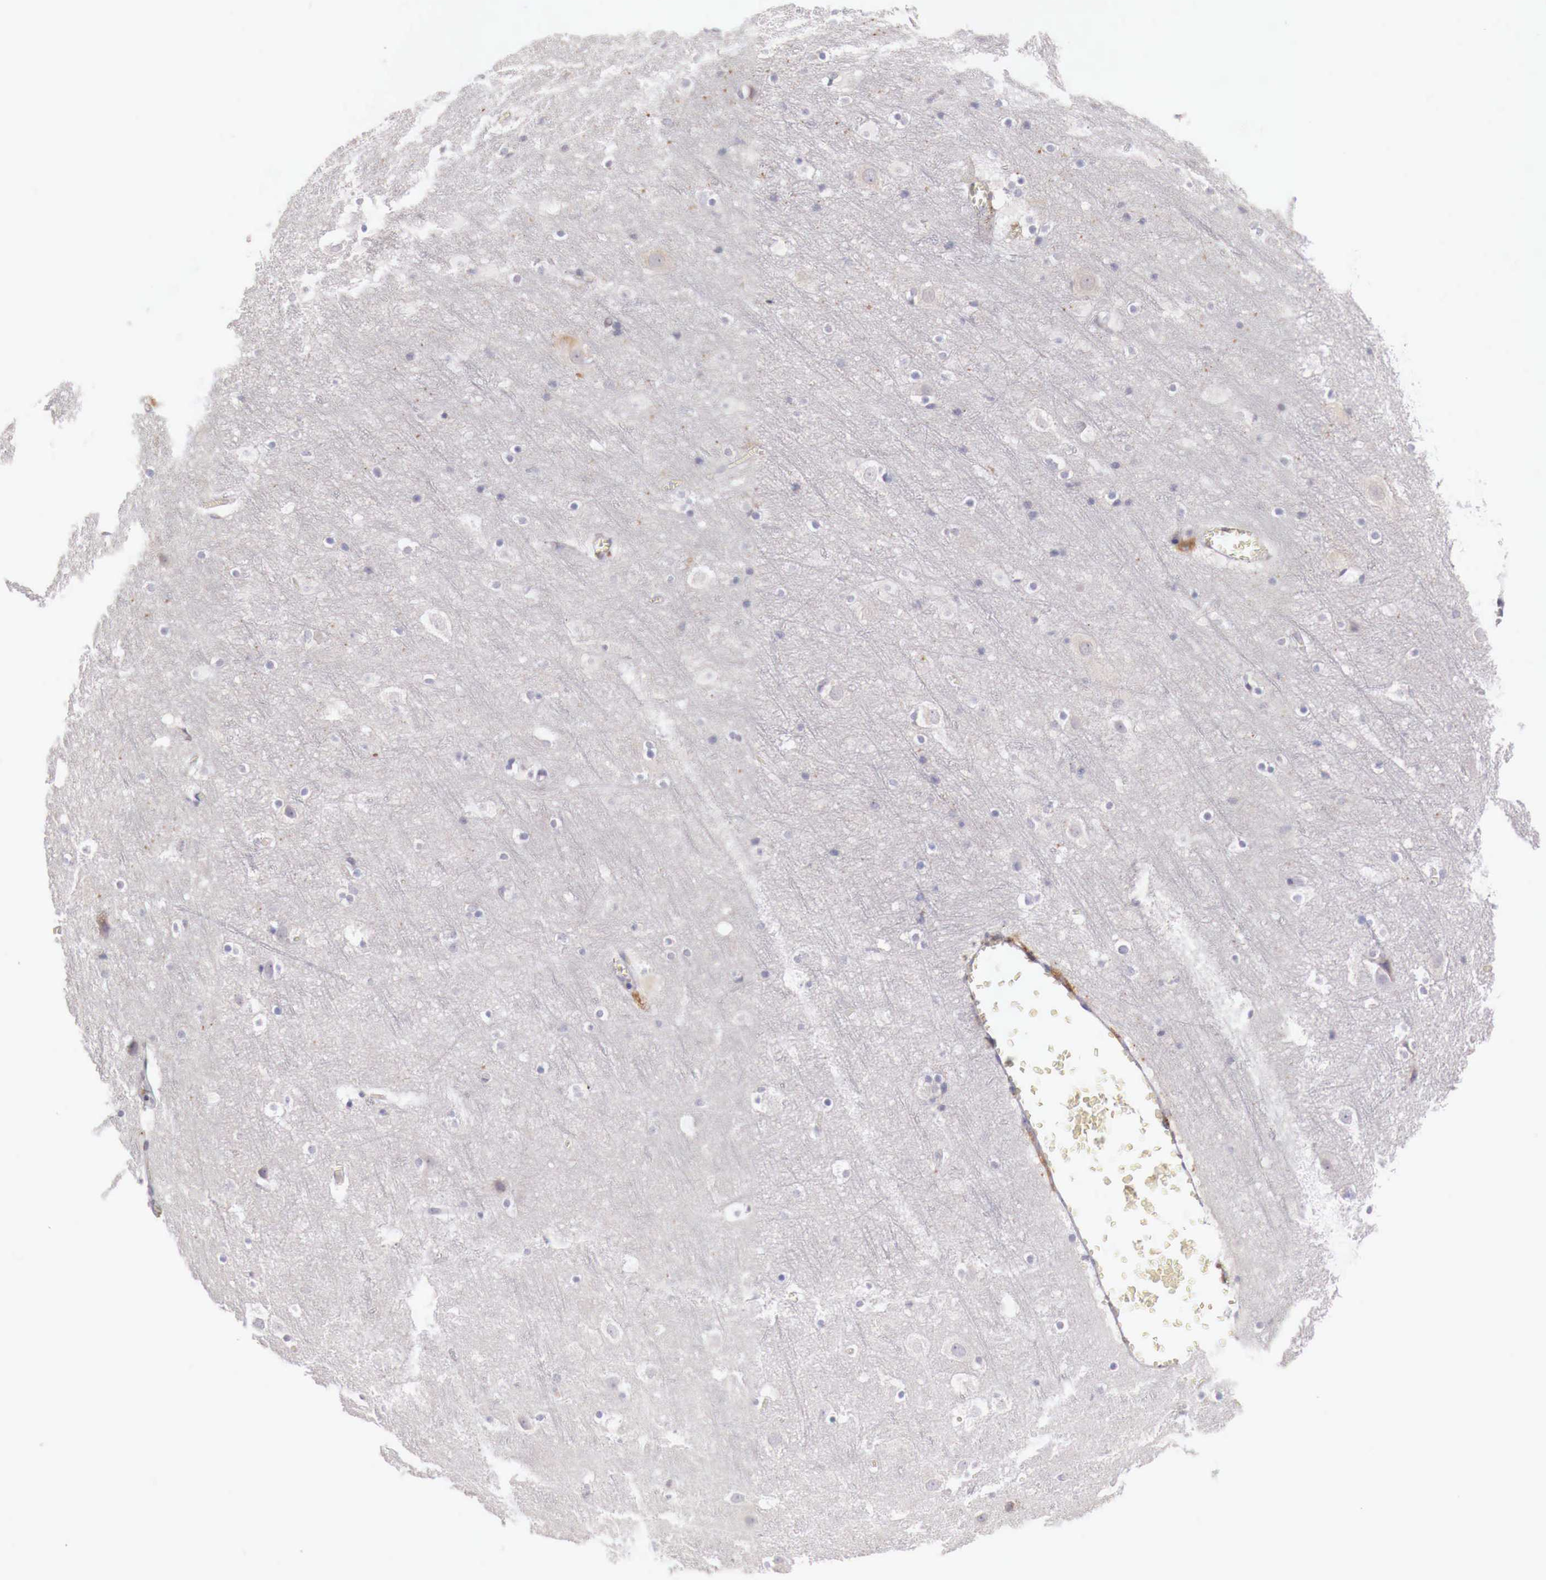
{"staining": {"intensity": "negative", "quantity": "none", "location": "none"}, "tissue": "cerebral cortex", "cell_type": "Endothelial cells", "image_type": "normal", "snomed": [{"axis": "morphology", "description": "Normal tissue, NOS"}, {"axis": "topography", "description": "Cerebral cortex"}], "caption": "Histopathology image shows no significant protein expression in endothelial cells of benign cerebral cortex. (IHC, brightfield microscopy, high magnification).", "gene": "GLA", "patient": {"sex": "male", "age": 45}}